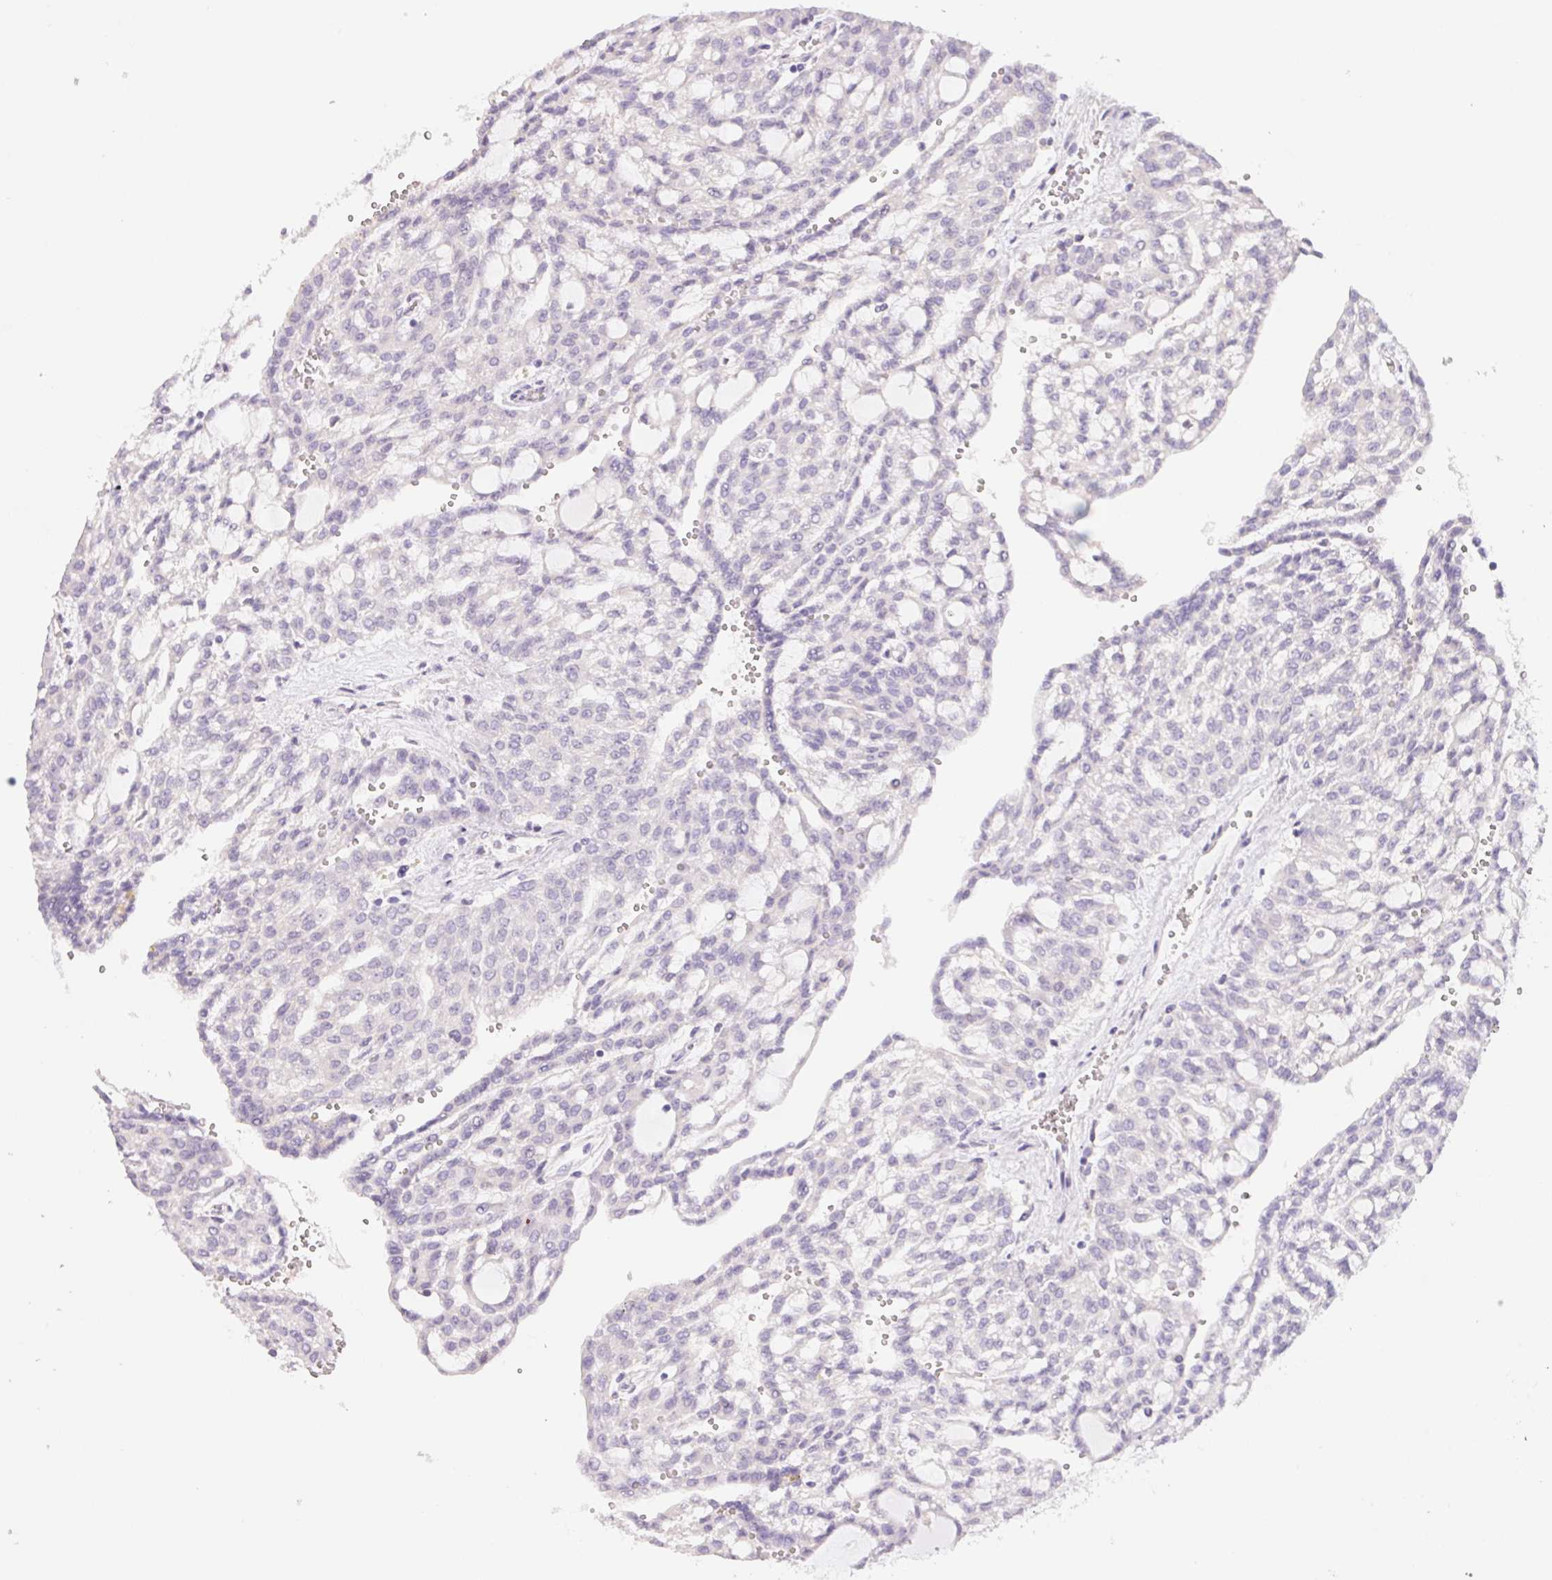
{"staining": {"intensity": "negative", "quantity": "none", "location": "none"}, "tissue": "renal cancer", "cell_type": "Tumor cells", "image_type": "cancer", "snomed": [{"axis": "morphology", "description": "Adenocarcinoma, NOS"}, {"axis": "topography", "description": "Kidney"}], "caption": "This is an immunohistochemistry (IHC) histopathology image of human renal cancer. There is no staining in tumor cells.", "gene": "CTNND2", "patient": {"sex": "male", "age": 63}}